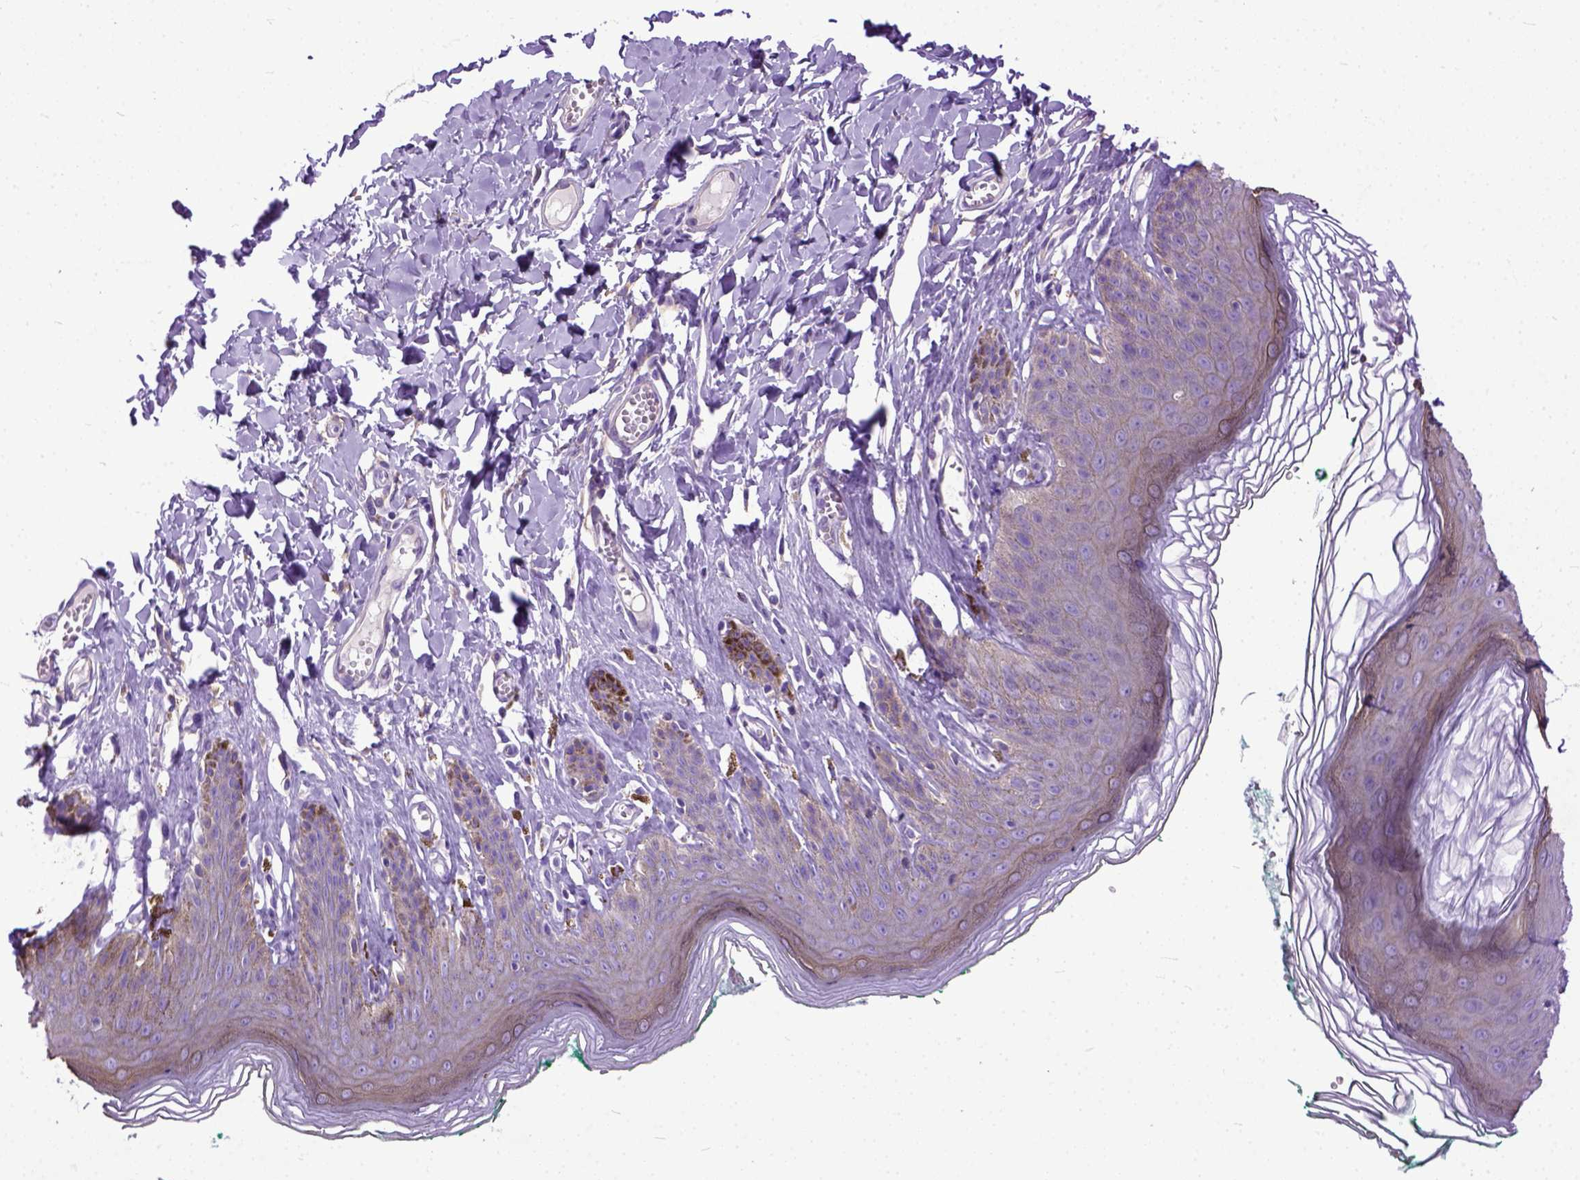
{"staining": {"intensity": "negative", "quantity": "none", "location": "none"}, "tissue": "skin", "cell_type": "Epidermal cells", "image_type": "normal", "snomed": [{"axis": "morphology", "description": "Normal tissue, NOS"}, {"axis": "topography", "description": "Vulva"}, {"axis": "topography", "description": "Peripheral nerve tissue"}], "caption": "Epidermal cells are negative for brown protein staining in unremarkable skin.", "gene": "PPL", "patient": {"sex": "female", "age": 66}}